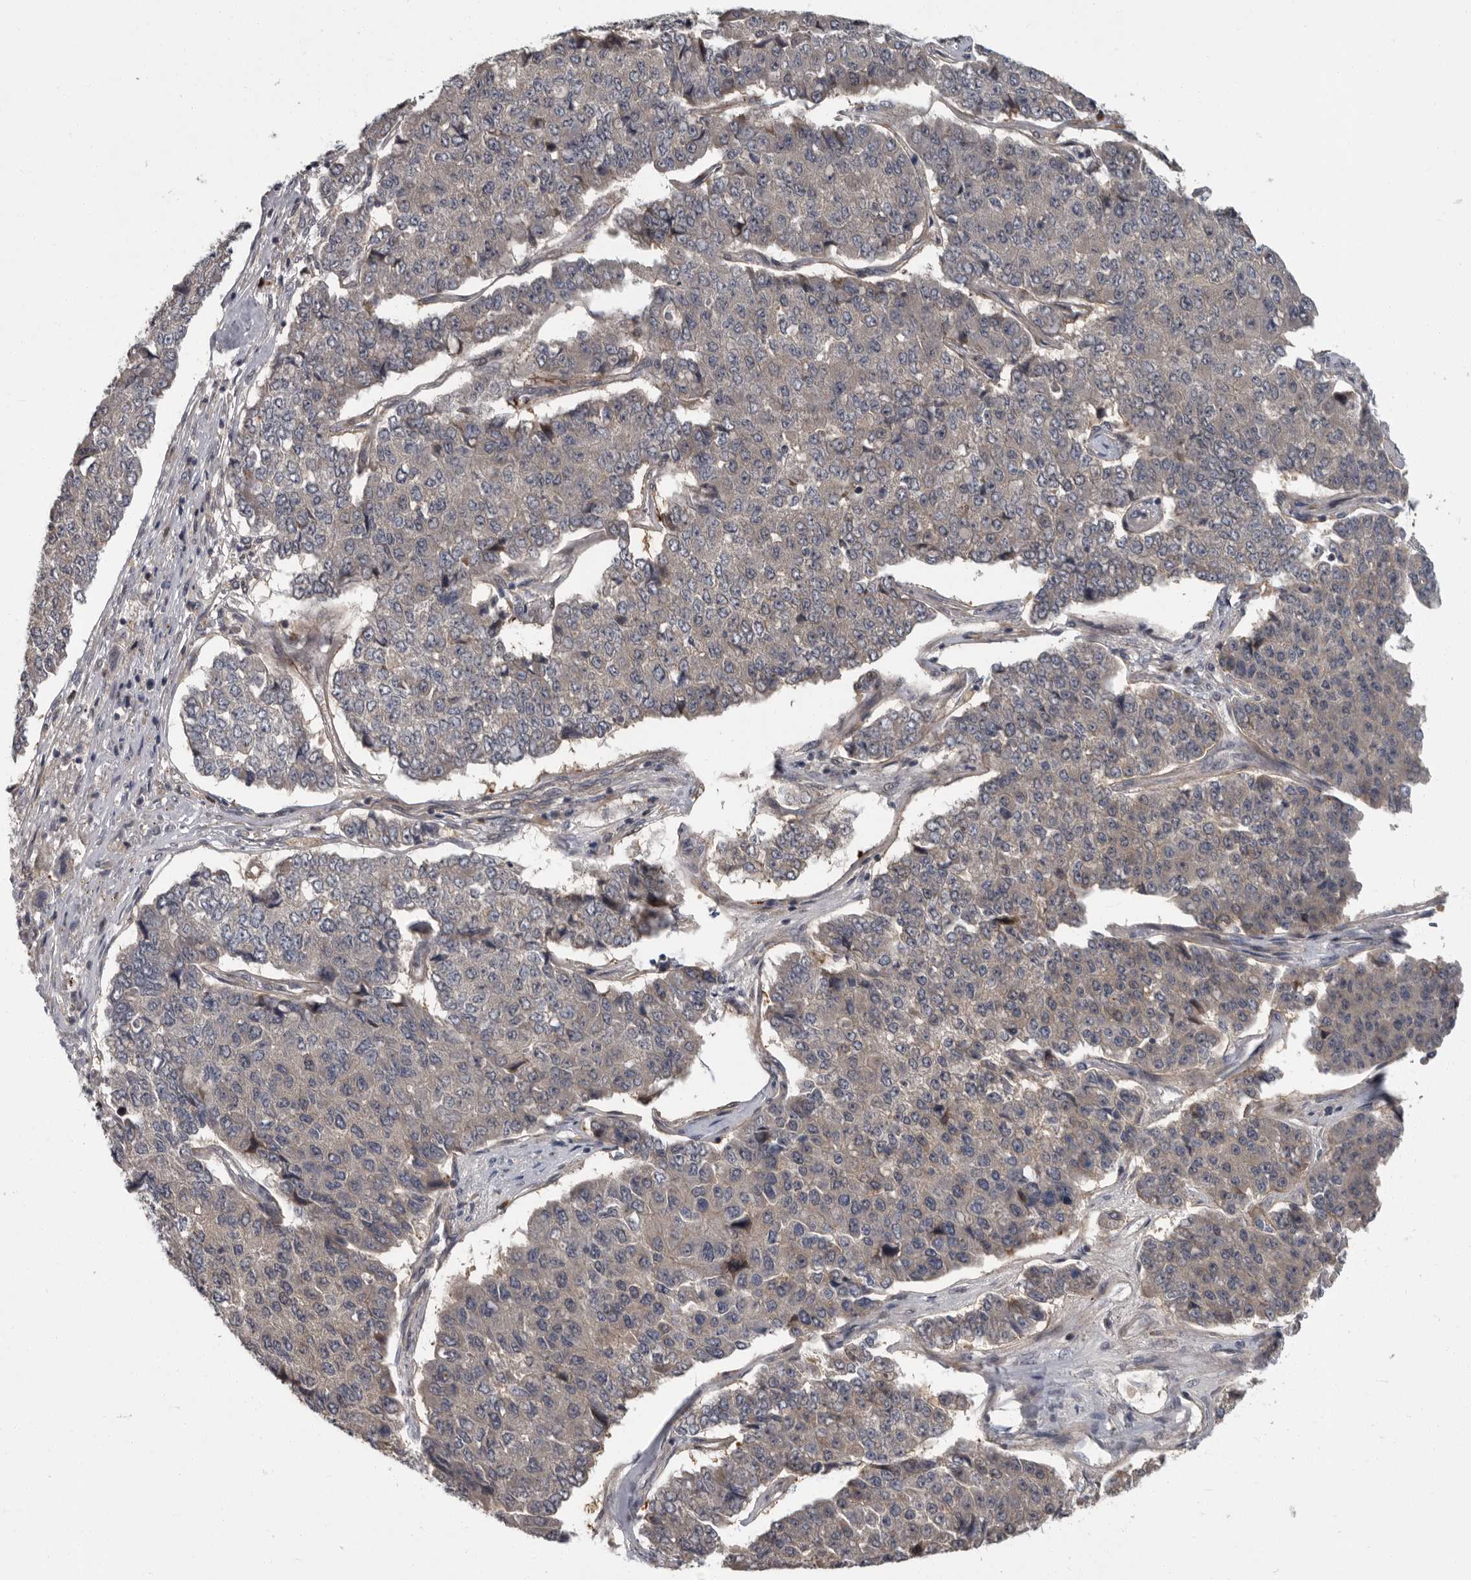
{"staining": {"intensity": "negative", "quantity": "none", "location": "none"}, "tissue": "pancreatic cancer", "cell_type": "Tumor cells", "image_type": "cancer", "snomed": [{"axis": "morphology", "description": "Adenocarcinoma, NOS"}, {"axis": "topography", "description": "Pancreas"}], "caption": "IHC image of adenocarcinoma (pancreatic) stained for a protein (brown), which displays no staining in tumor cells.", "gene": "PDE7A", "patient": {"sex": "male", "age": 50}}